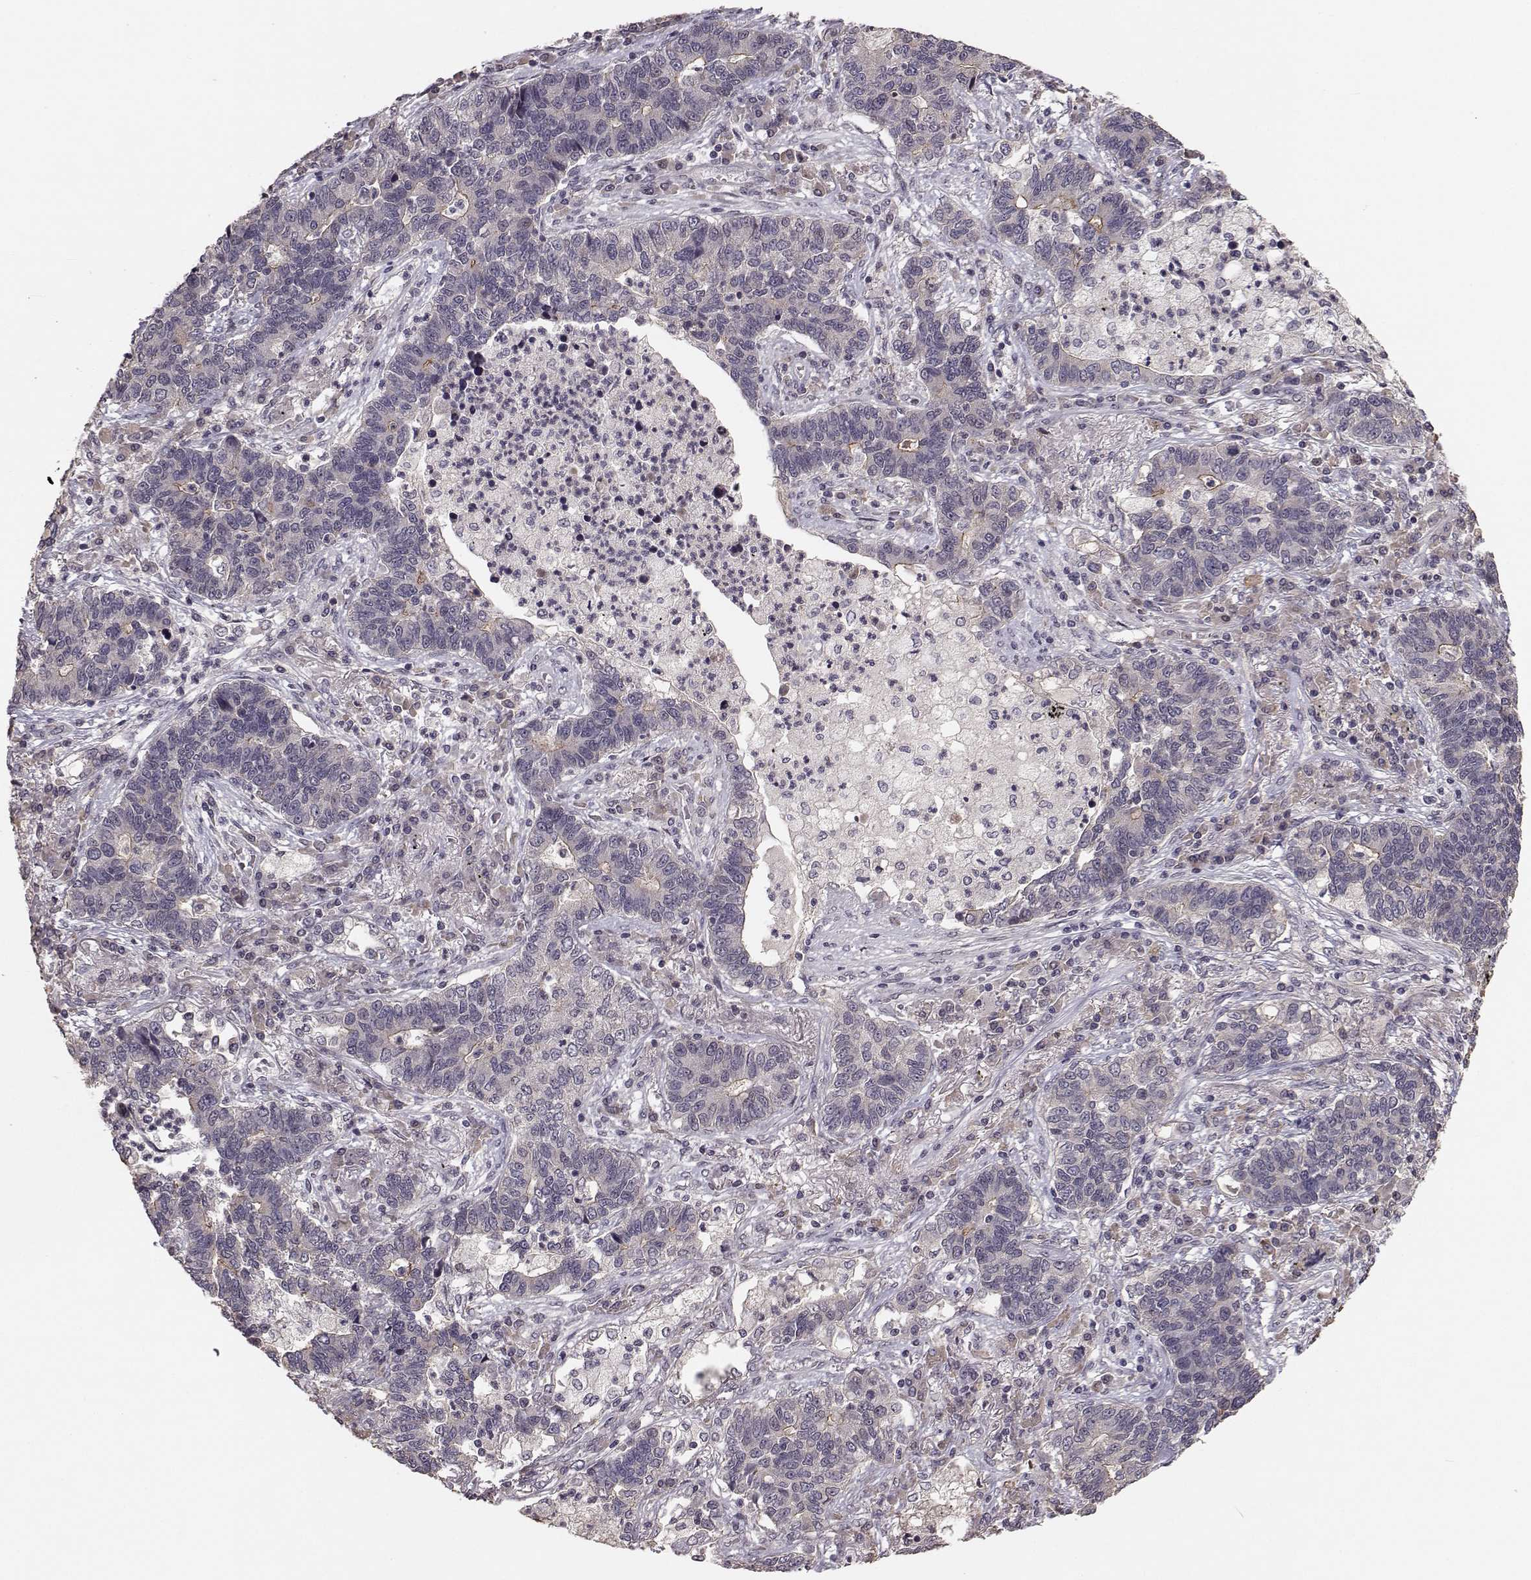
{"staining": {"intensity": "moderate", "quantity": "<25%", "location": "cytoplasmic/membranous"}, "tissue": "lung cancer", "cell_type": "Tumor cells", "image_type": "cancer", "snomed": [{"axis": "morphology", "description": "Adenocarcinoma, NOS"}, {"axis": "topography", "description": "Lung"}], "caption": "Protein staining of lung adenocarcinoma tissue reveals moderate cytoplasmic/membranous staining in about <25% of tumor cells. (IHC, brightfield microscopy, high magnification).", "gene": "PLEKHG3", "patient": {"sex": "female", "age": 57}}